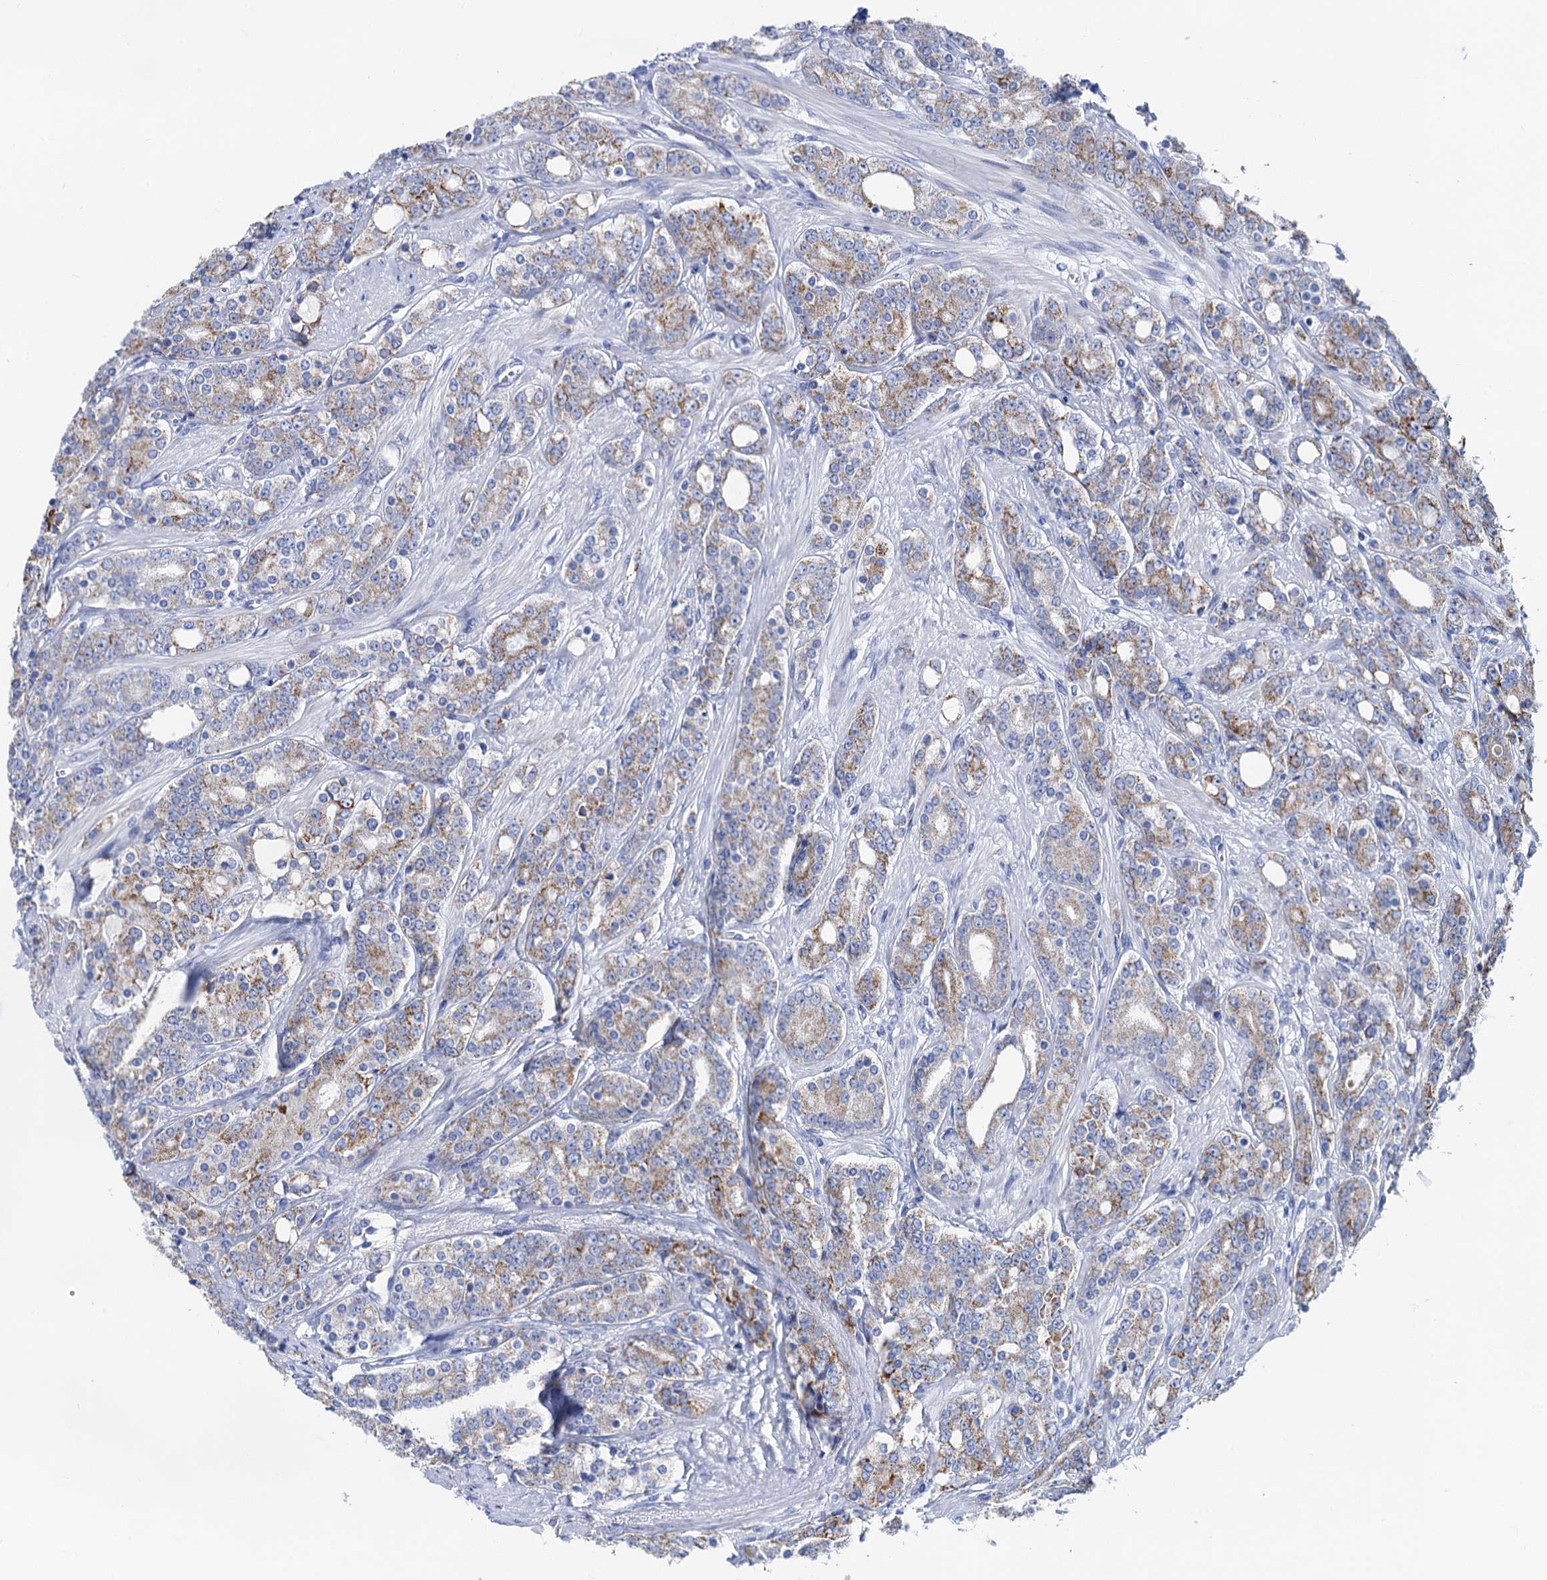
{"staining": {"intensity": "moderate", "quantity": ">75%", "location": "cytoplasmic/membranous"}, "tissue": "prostate cancer", "cell_type": "Tumor cells", "image_type": "cancer", "snomed": [{"axis": "morphology", "description": "Adenocarcinoma, High grade"}, {"axis": "topography", "description": "Prostate"}], "caption": "Prostate adenocarcinoma (high-grade) stained with a protein marker demonstrates moderate staining in tumor cells.", "gene": "ACADSB", "patient": {"sex": "male", "age": 62}}